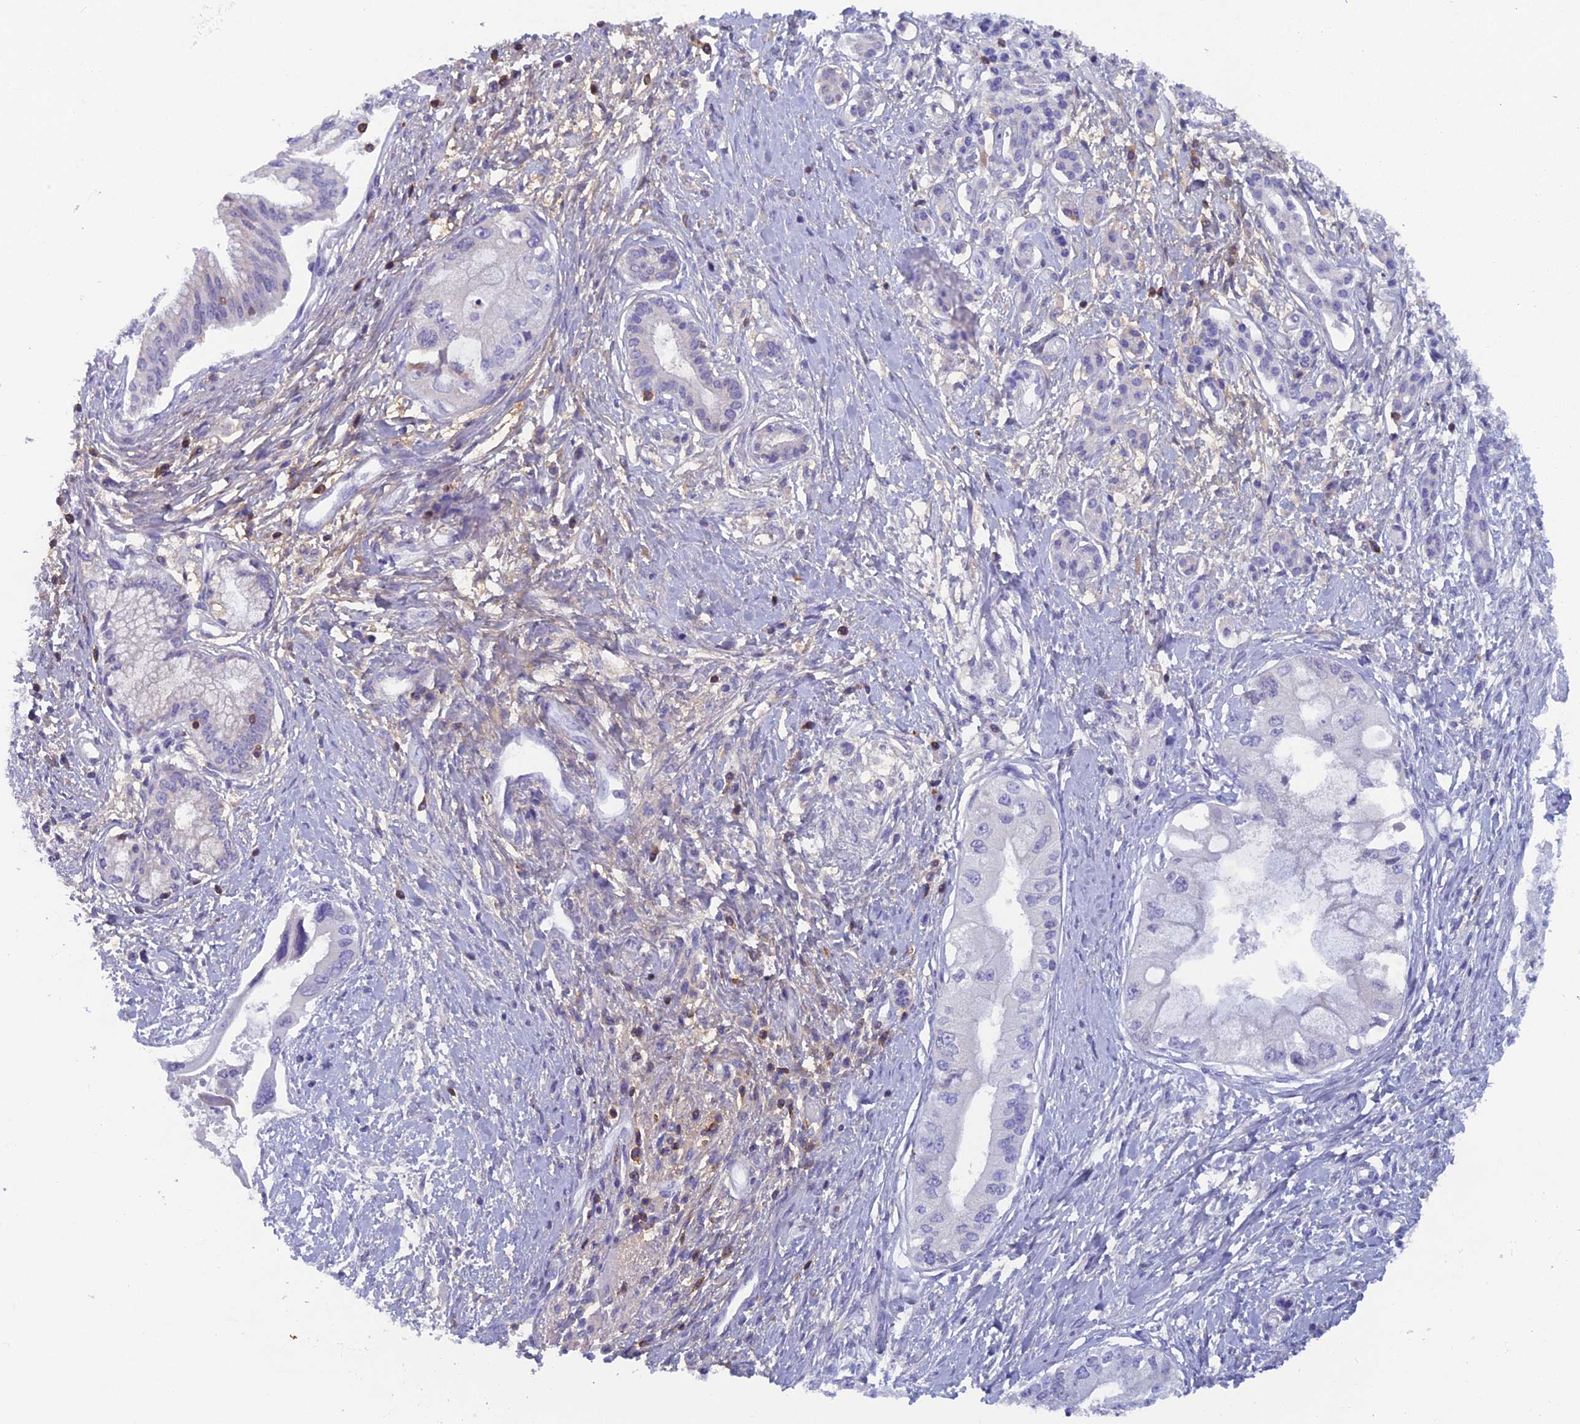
{"staining": {"intensity": "negative", "quantity": "none", "location": "none"}, "tissue": "pancreatic cancer", "cell_type": "Tumor cells", "image_type": "cancer", "snomed": [{"axis": "morphology", "description": "Adenocarcinoma, NOS"}, {"axis": "topography", "description": "Pancreas"}], "caption": "Human pancreatic adenocarcinoma stained for a protein using immunohistochemistry (IHC) displays no positivity in tumor cells.", "gene": "ABI3BP", "patient": {"sex": "male", "age": 46}}